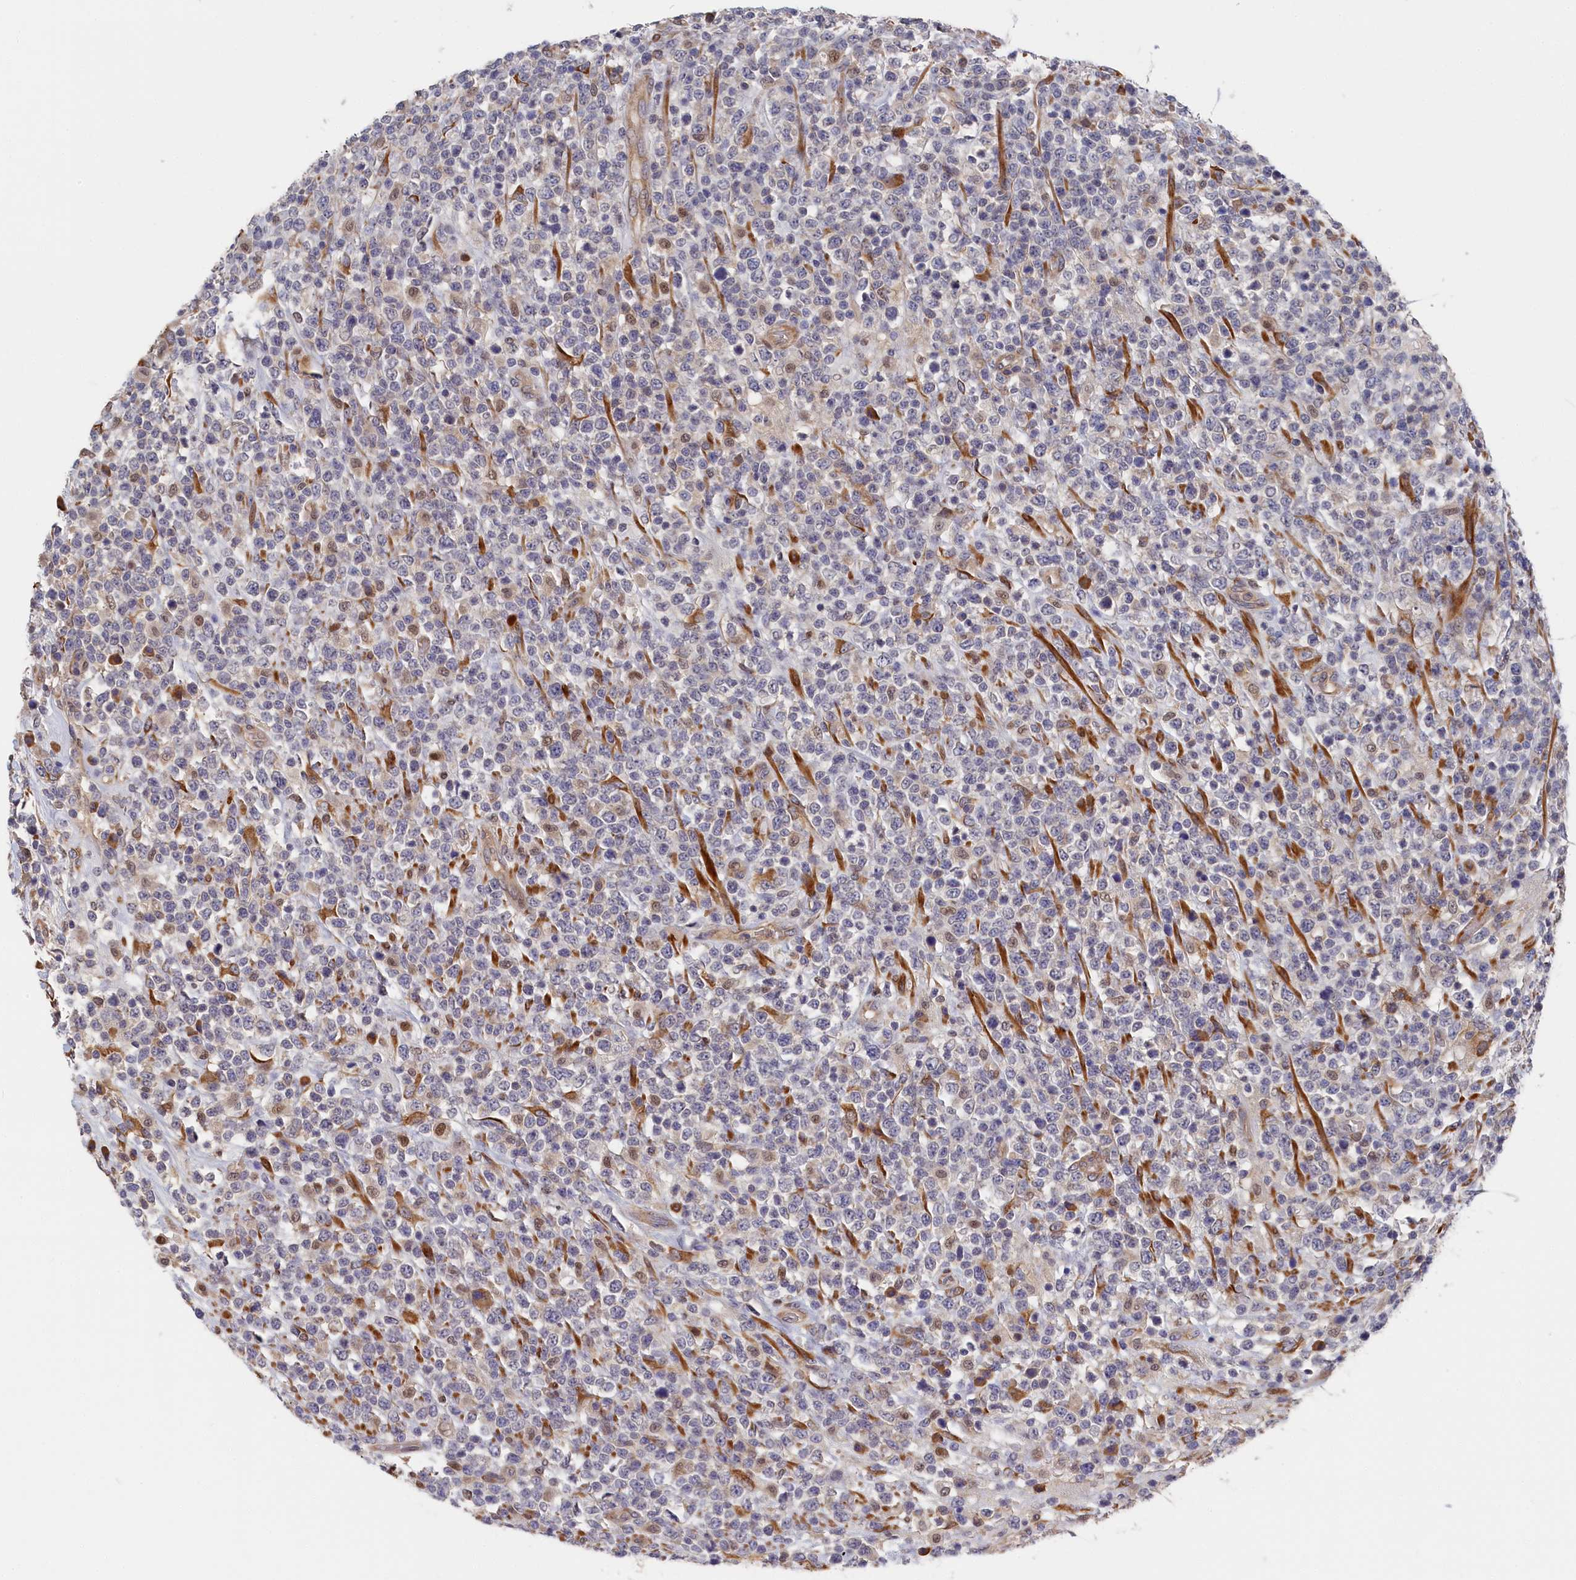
{"staining": {"intensity": "negative", "quantity": "none", "location": "none"}, "tissue": "lymphoma", "cell_type": "Tumor cells", "image_type": "cancer", "snomed": [{"axis": "morphology", "description": "Malignant lymphoma, non-Hodgkin's type, High grade"}, {"axis": "topography", "description": "Colon"}], "caption": "IHC of lymphoma demonstrates no positivity in tumor cells.", "gene": "CYB5D2", "patient": {"sex": "female", "age": 53}}